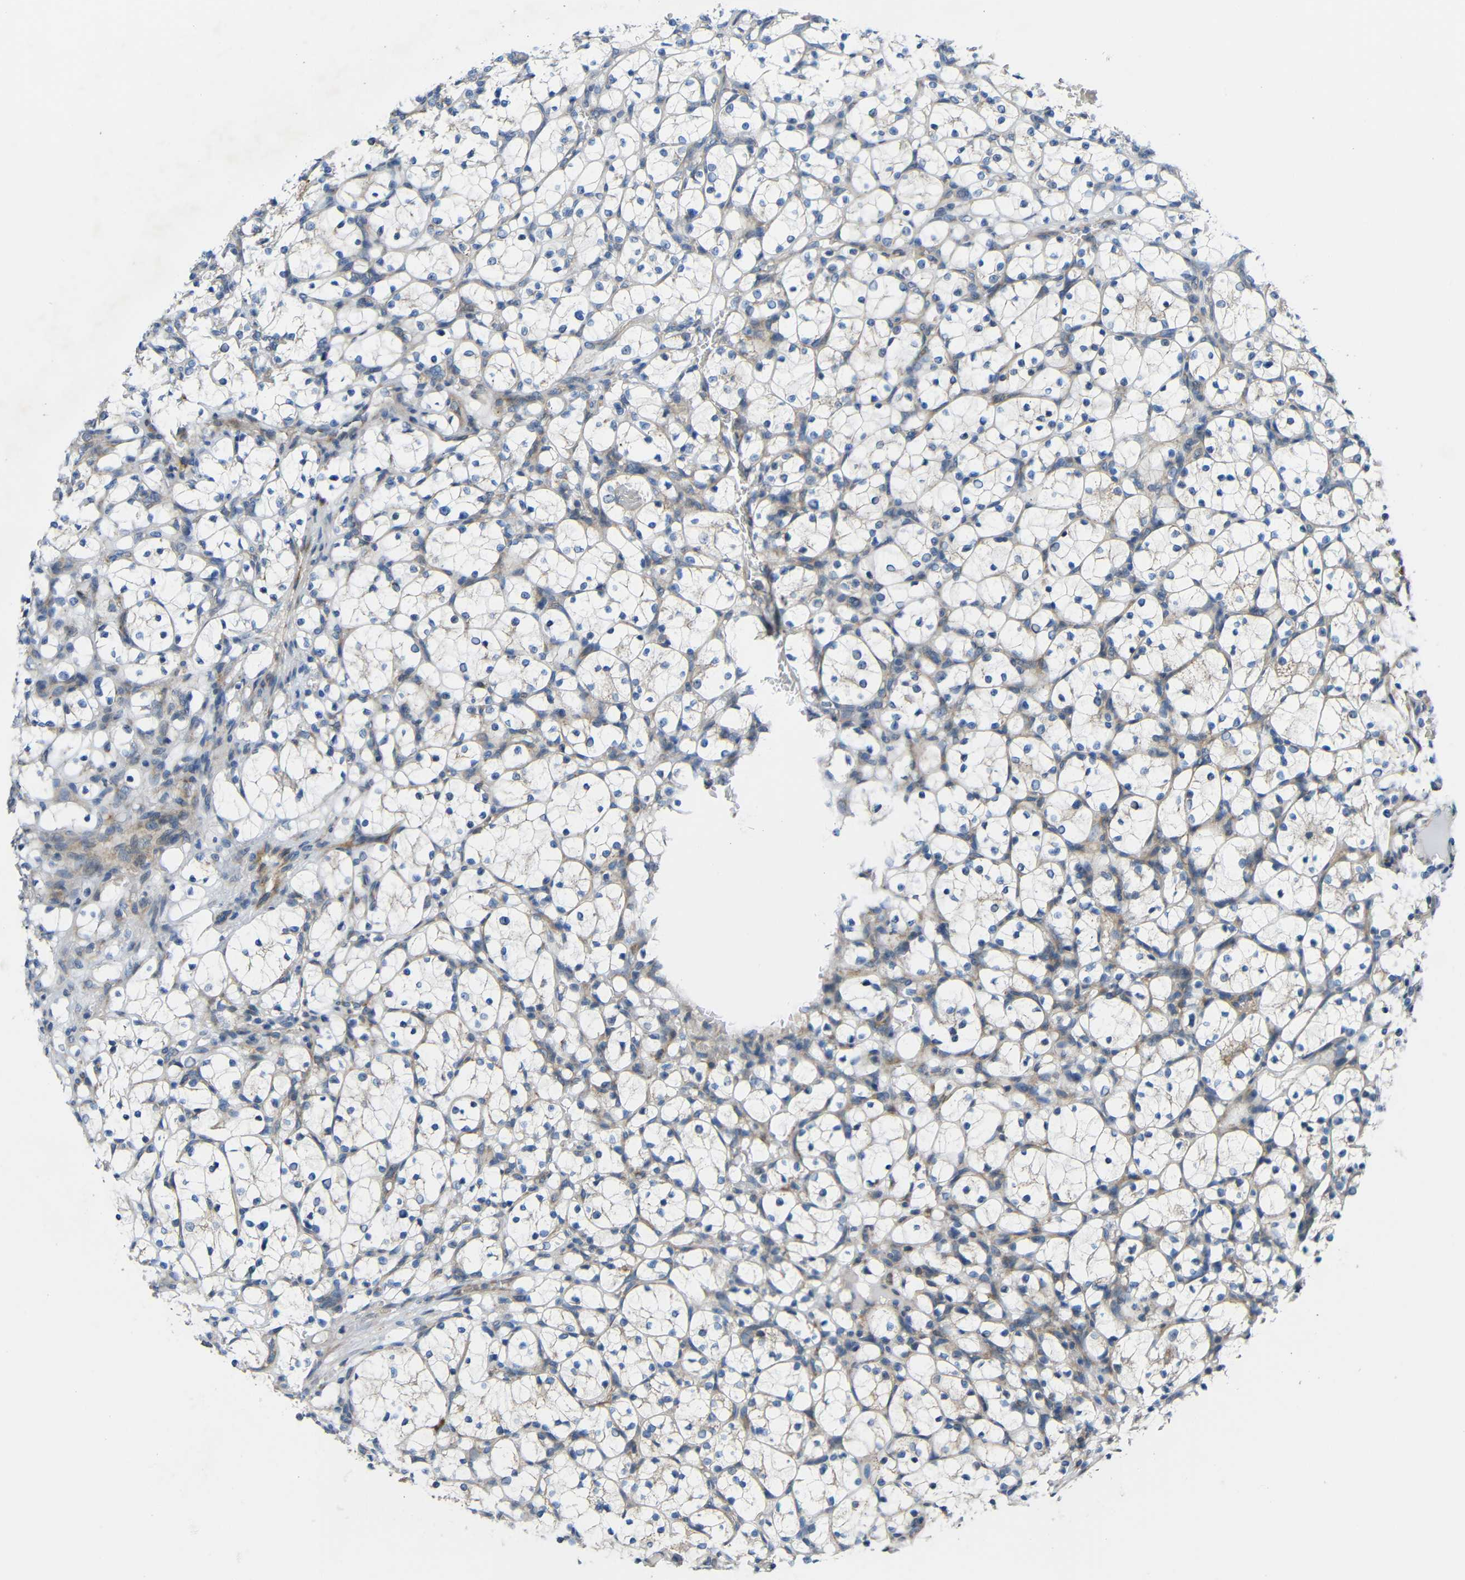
{"staining": {"intensity": "negative", "quantity": "none", "location": "none"}, "tissue": "renal cancer", "cell_type": "Tumor cells", "image_type": "cancer", "snomed": [{"axis": "morphology", "description": "Adenocarcinoma, NOS"}, {"axis": "topography", "description": "Kidney"}], "caption": "The micrograph displays no significant staining in tumor cells of renal adenocarcinoma.", "gene": "TMEM25", "patient": {"sex": "female", "age": 69}}